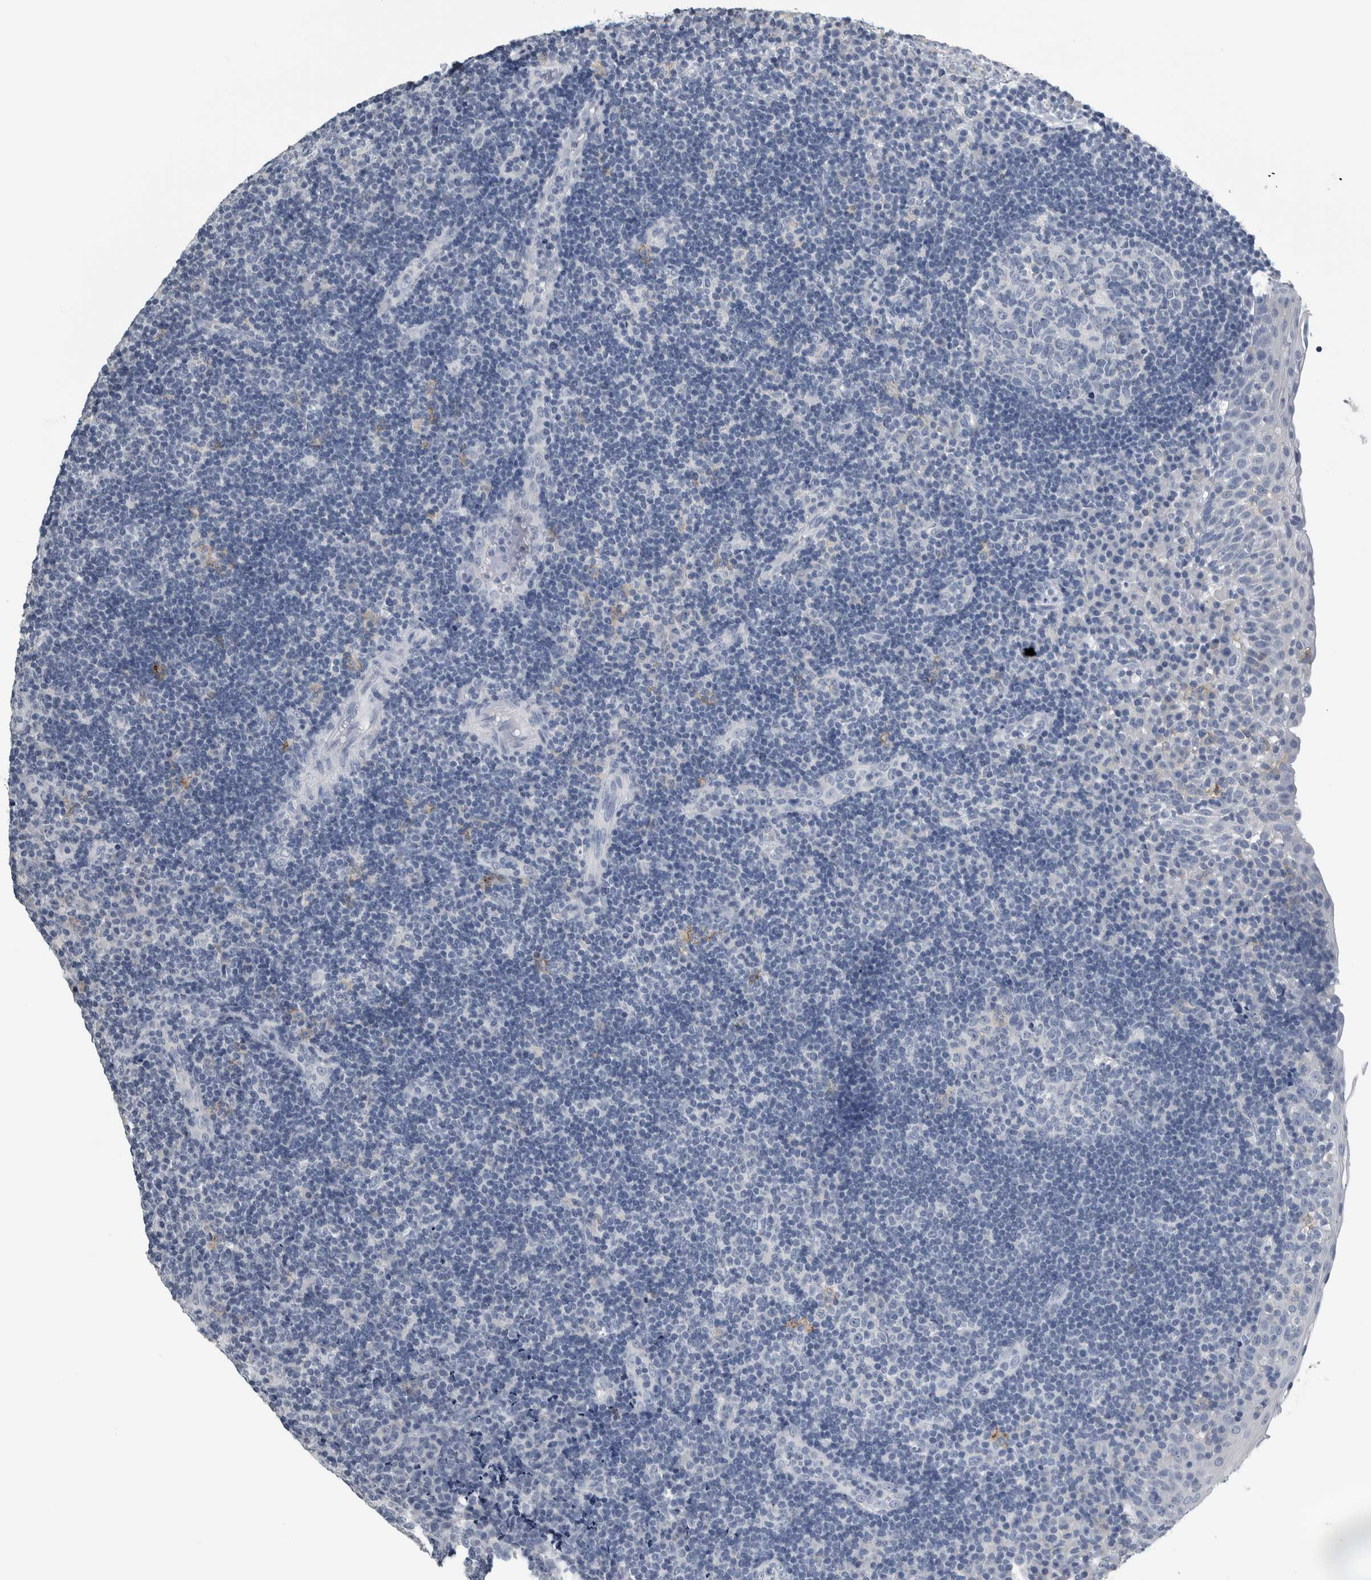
{"staining": {"intensity": "negative", "quantity": "none", "location": "none"}, "tissue": "tonsil", "cell_type": "Germinal center cells", "image_type": "normal", "snomed": [{"axis": "morphology", "description": "Normal tissue, NOS"}, {"axis": "topography", "description": "Tonsil"}], "caption": "Immunohistochemistry (IHC) image of benign tonsil: human tonsil stained with DAB (3,3'-diaminobenzidine) shows no significant protein expression in germinal center cells. The staining is performed using DAB (3,3'-diaminobenzidine) brown chromogen with nuclei counter-stained in using hematoxylin.", "gene": "CDH17", "patient": {"sex": "female", "age": 40}}